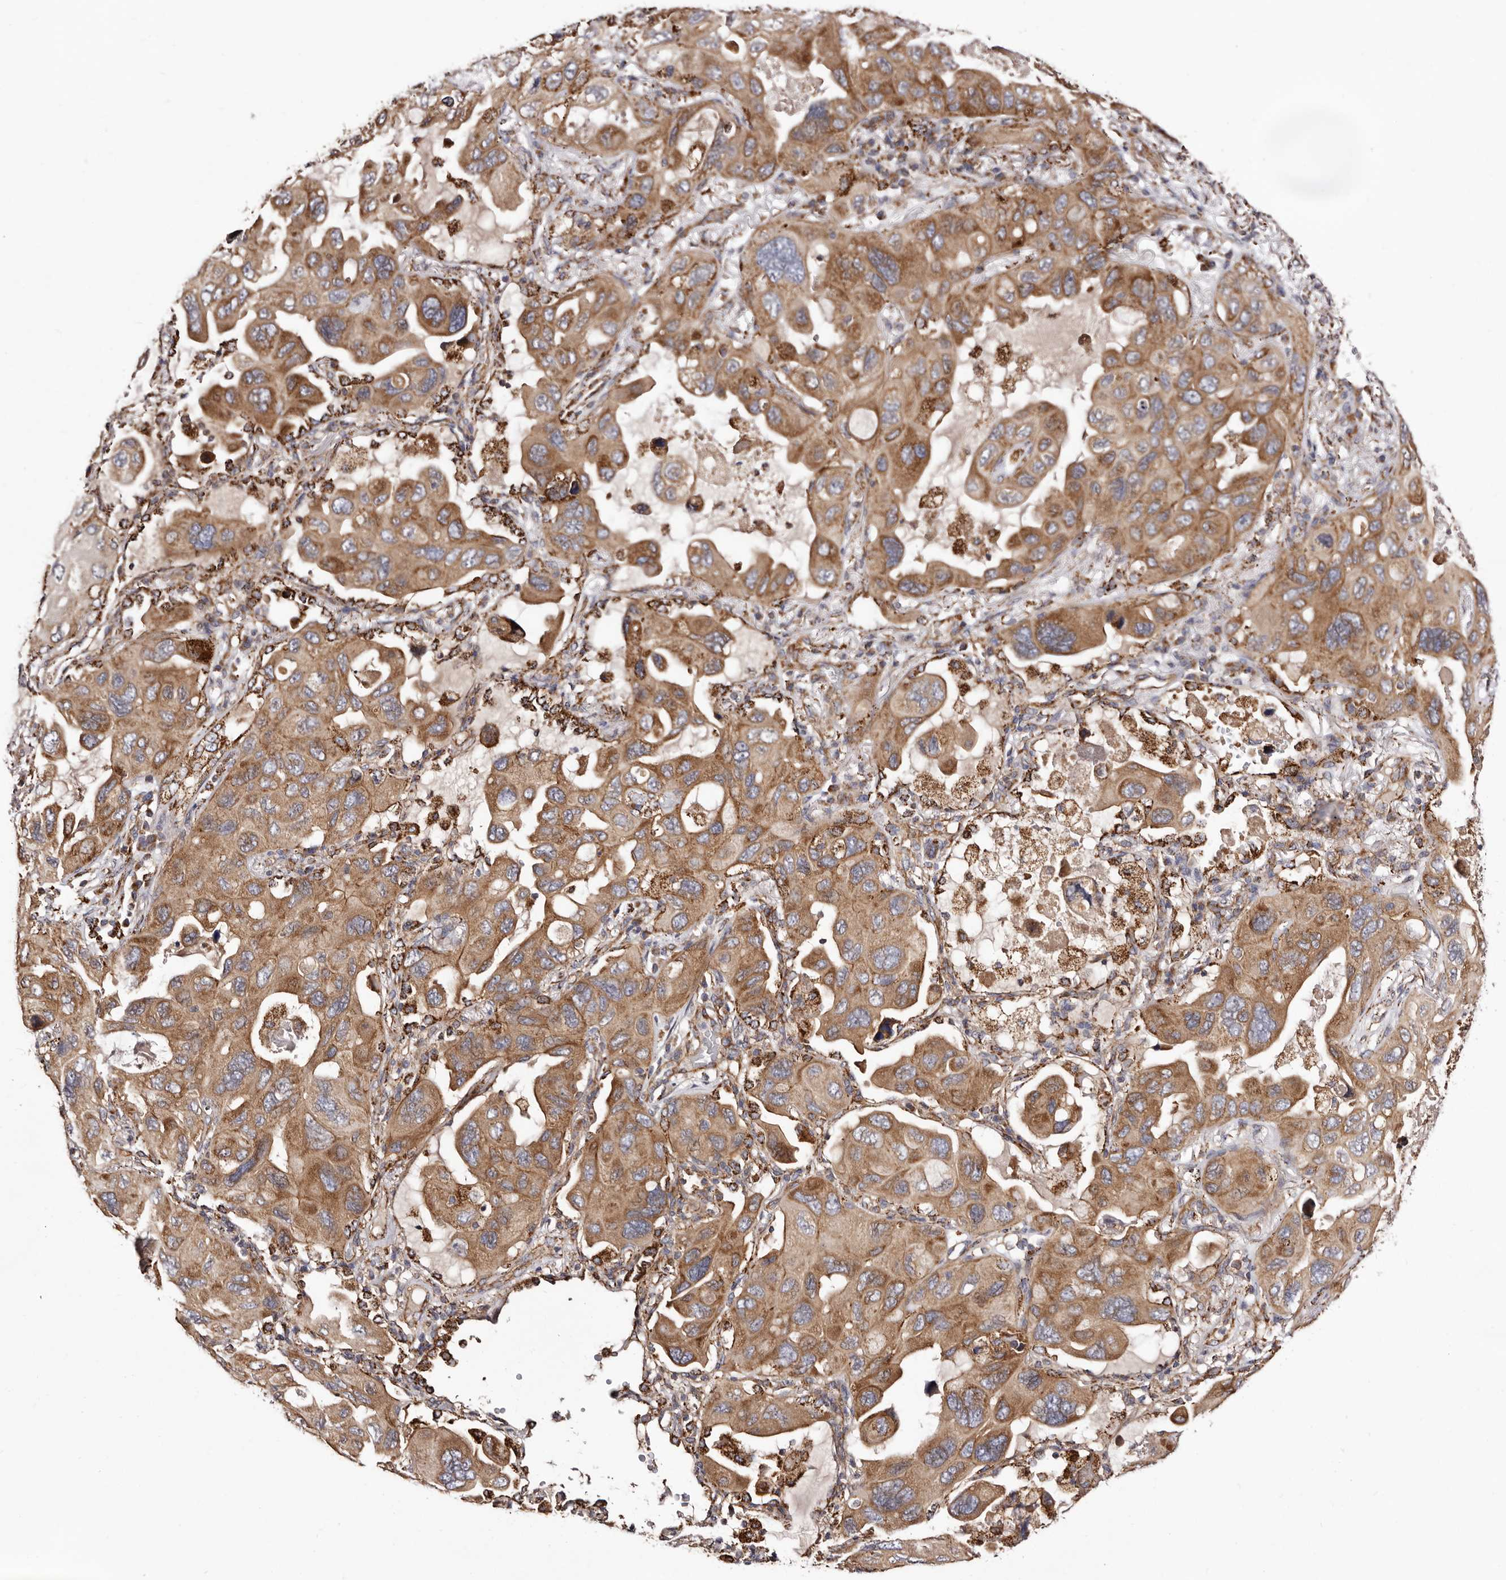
{"staining": {"intensity": "moderate", "quantity": ">75%", "location": "cytoplasmic/membranous"}, "tissue": "lung cancer", "cell_type": "Tumor cells", "image_type": "cancer", "snomed": [{"axis": "morphology", "description": "Squamous cell carcinoma, NOS"}, {"axis": "topography", "description": "Lung"}], "caption": "The photomicrograph reveals a brown stain indicating the presence of a protein in the cytoplasmic/membranous of tumor cells in lung cancer.", "gene": "LUZP1", "patient": {"sex": "female", "age": 73}}